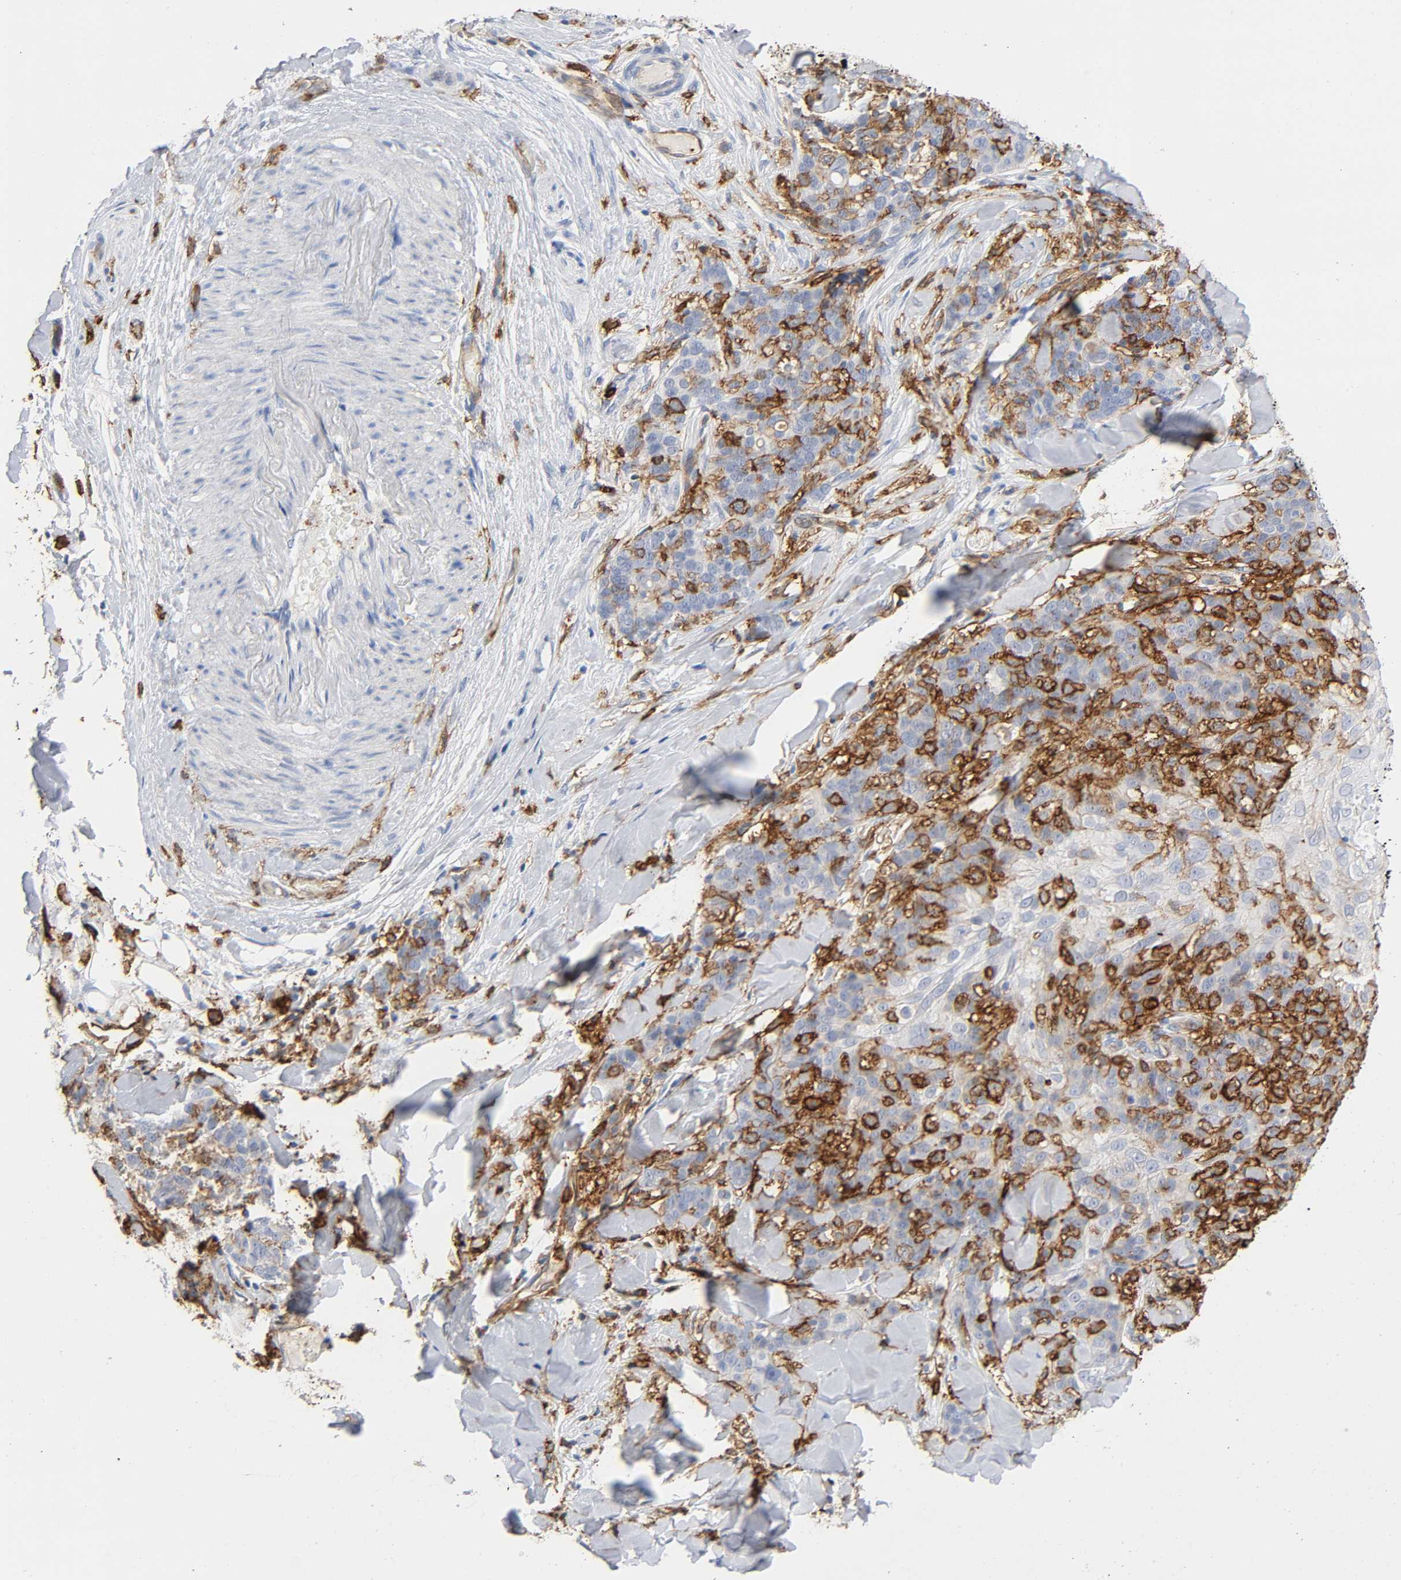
{"staining": {"intensity": "negative", "quantity": "none", "location": "none"}, "tissue": "skin cancer", "cell_type": "Tumor cells", "image_type": "cancer", "snomed": [{"axis": "morphology", "description": "Normal tissue, NOS"}, {"axis": "morphology", "description": "Squamous cell carcinoma, NOS"}, {"axis": "topography", "description": "Skin"}], "caption": "Immunohistochemical staining of skin squamous cell carcinoma shows no significant positivity in tumor cells.", "gene": "LYN", "patient": {"sex": "female", "age": 83}}